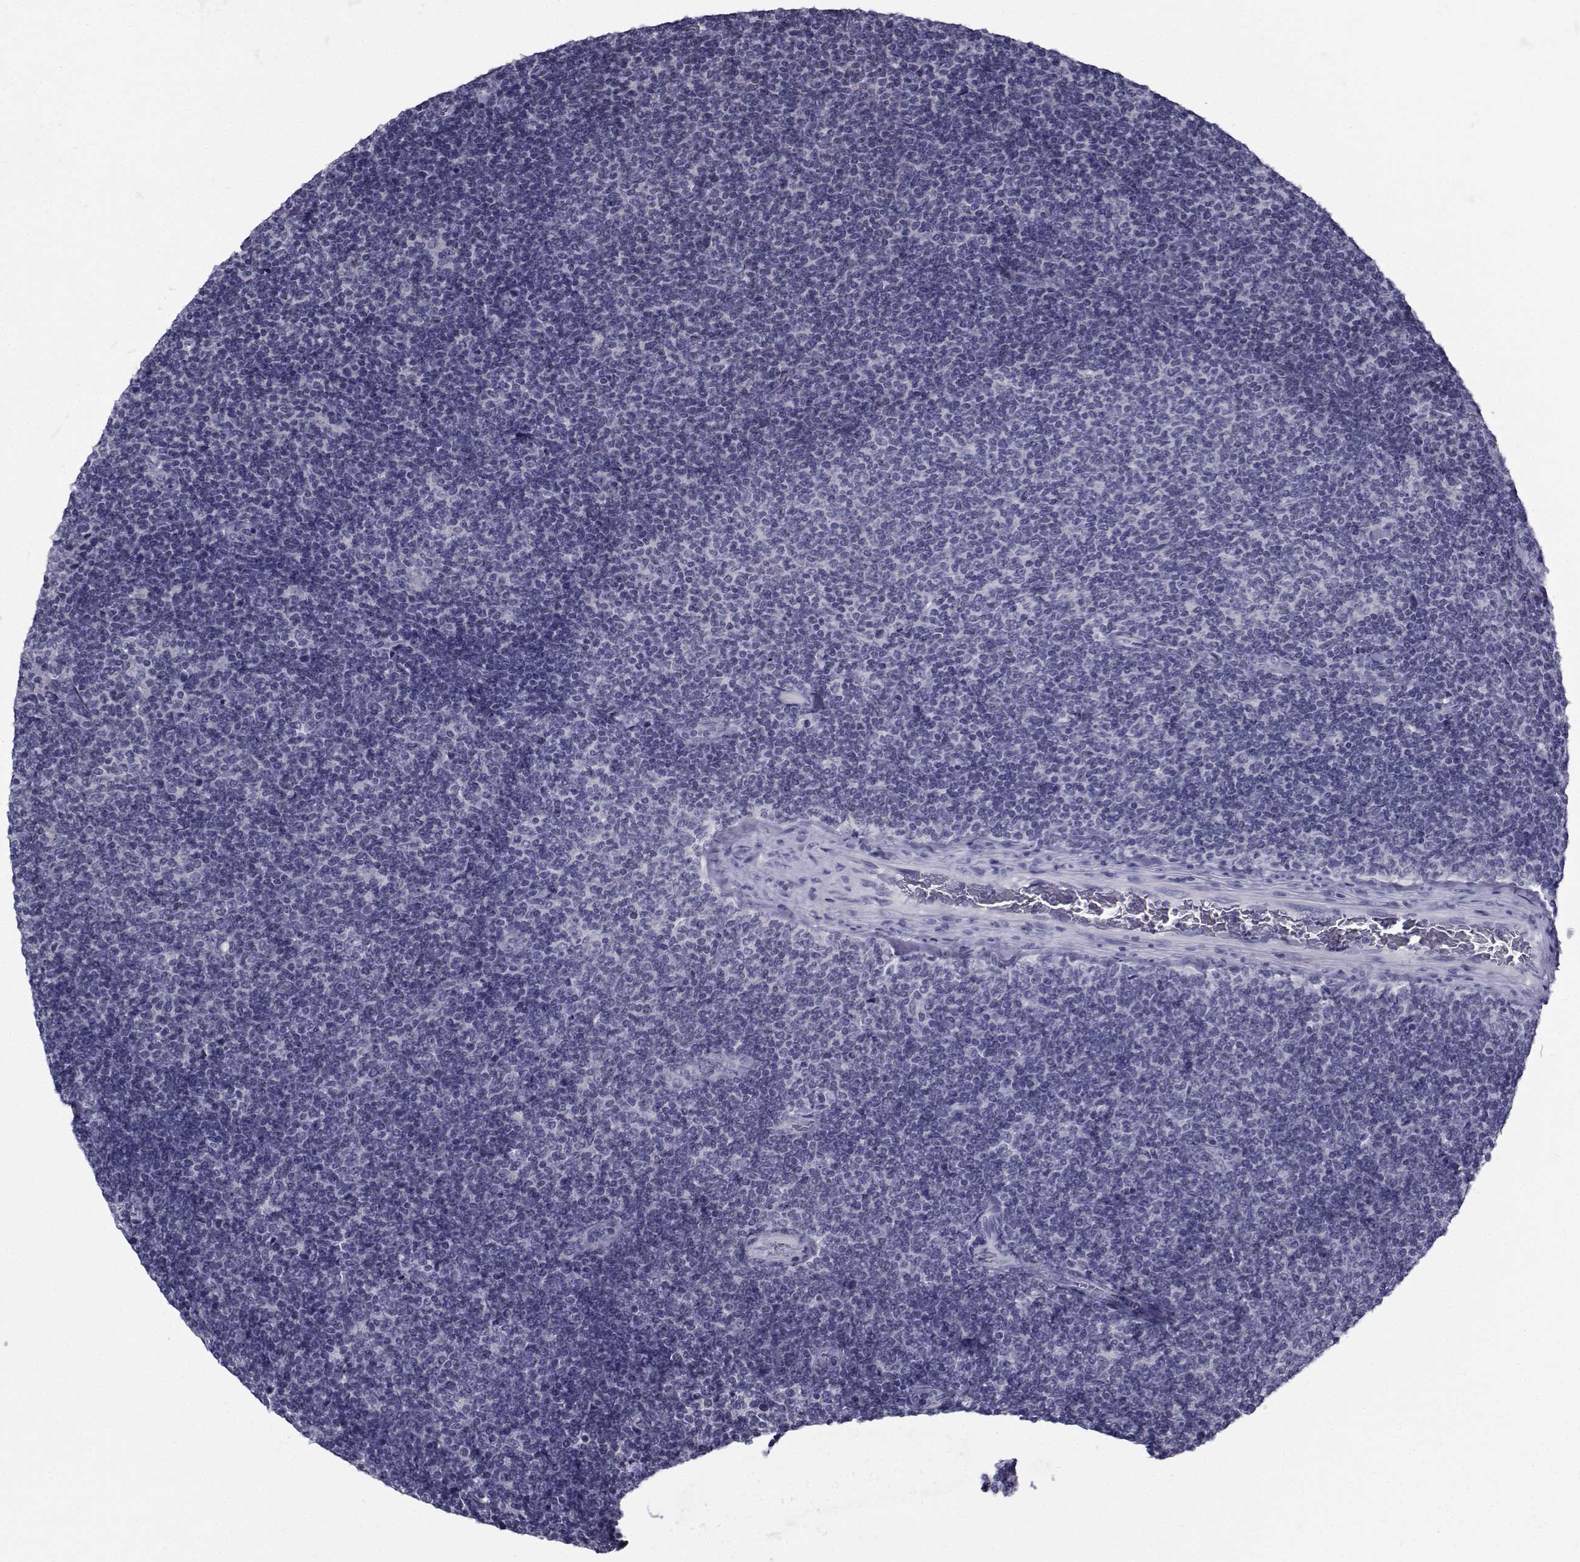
{"staining": {"intensity": "negative", "quantity": "none", "location": "none"}, "tissue": "lymphoma", "cell_type": "Tumor cells", "image_type": "cancer", "snomed": [{"axis": "morphology", "description": "Malignant lymphoma, non-Hodgkin's type, Low grade"}, {"axis": "topography", "description": "Lymph node"}], "caption": "Tumor cells show no significant expression in lymphoma.", "gene": "FDXR", "patient": {"sex": "male", "age": 52}}